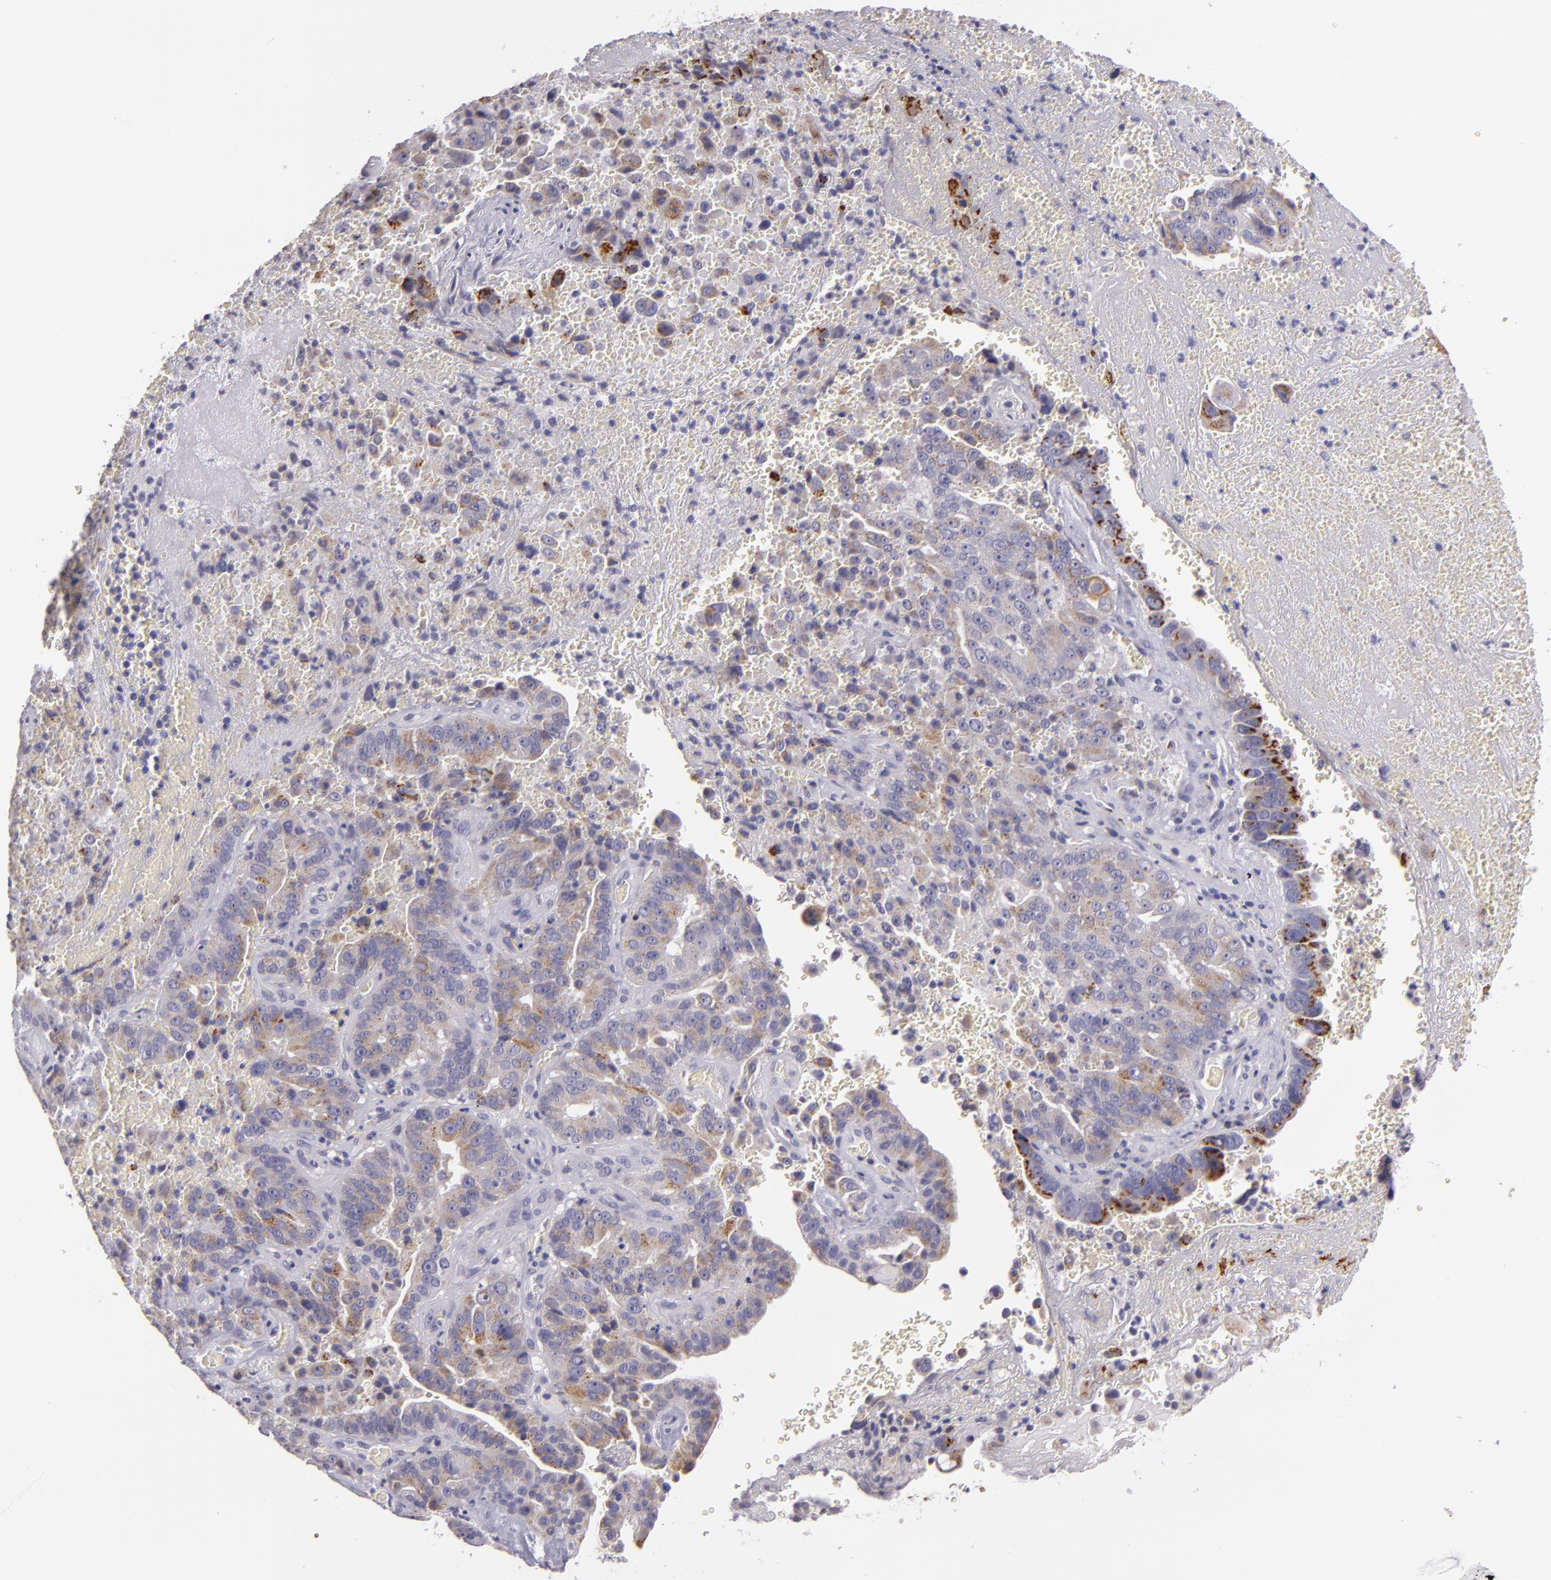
{"staining": {"intensity": "weak", "quantity": ">75%", "location": "cytoplasmic/membranous"}, "tissue": "liver cancer", "cell_type": "Tumor cells", "image_type": "cancer", "snomed": [{"axis": "morphology", "description": "Cholangiocarcinoma"}, {"axis": "topography", "description": "Liver"}], "caption": "Immunohistochemical staining of liver cancer (cholangiocarcinoma) displays weak cytoplasmic/membranous protein positivity in approximately >75% of tumor cells.", "gene": "CILK1", "patient": {"sex": "female", "age": 79}}